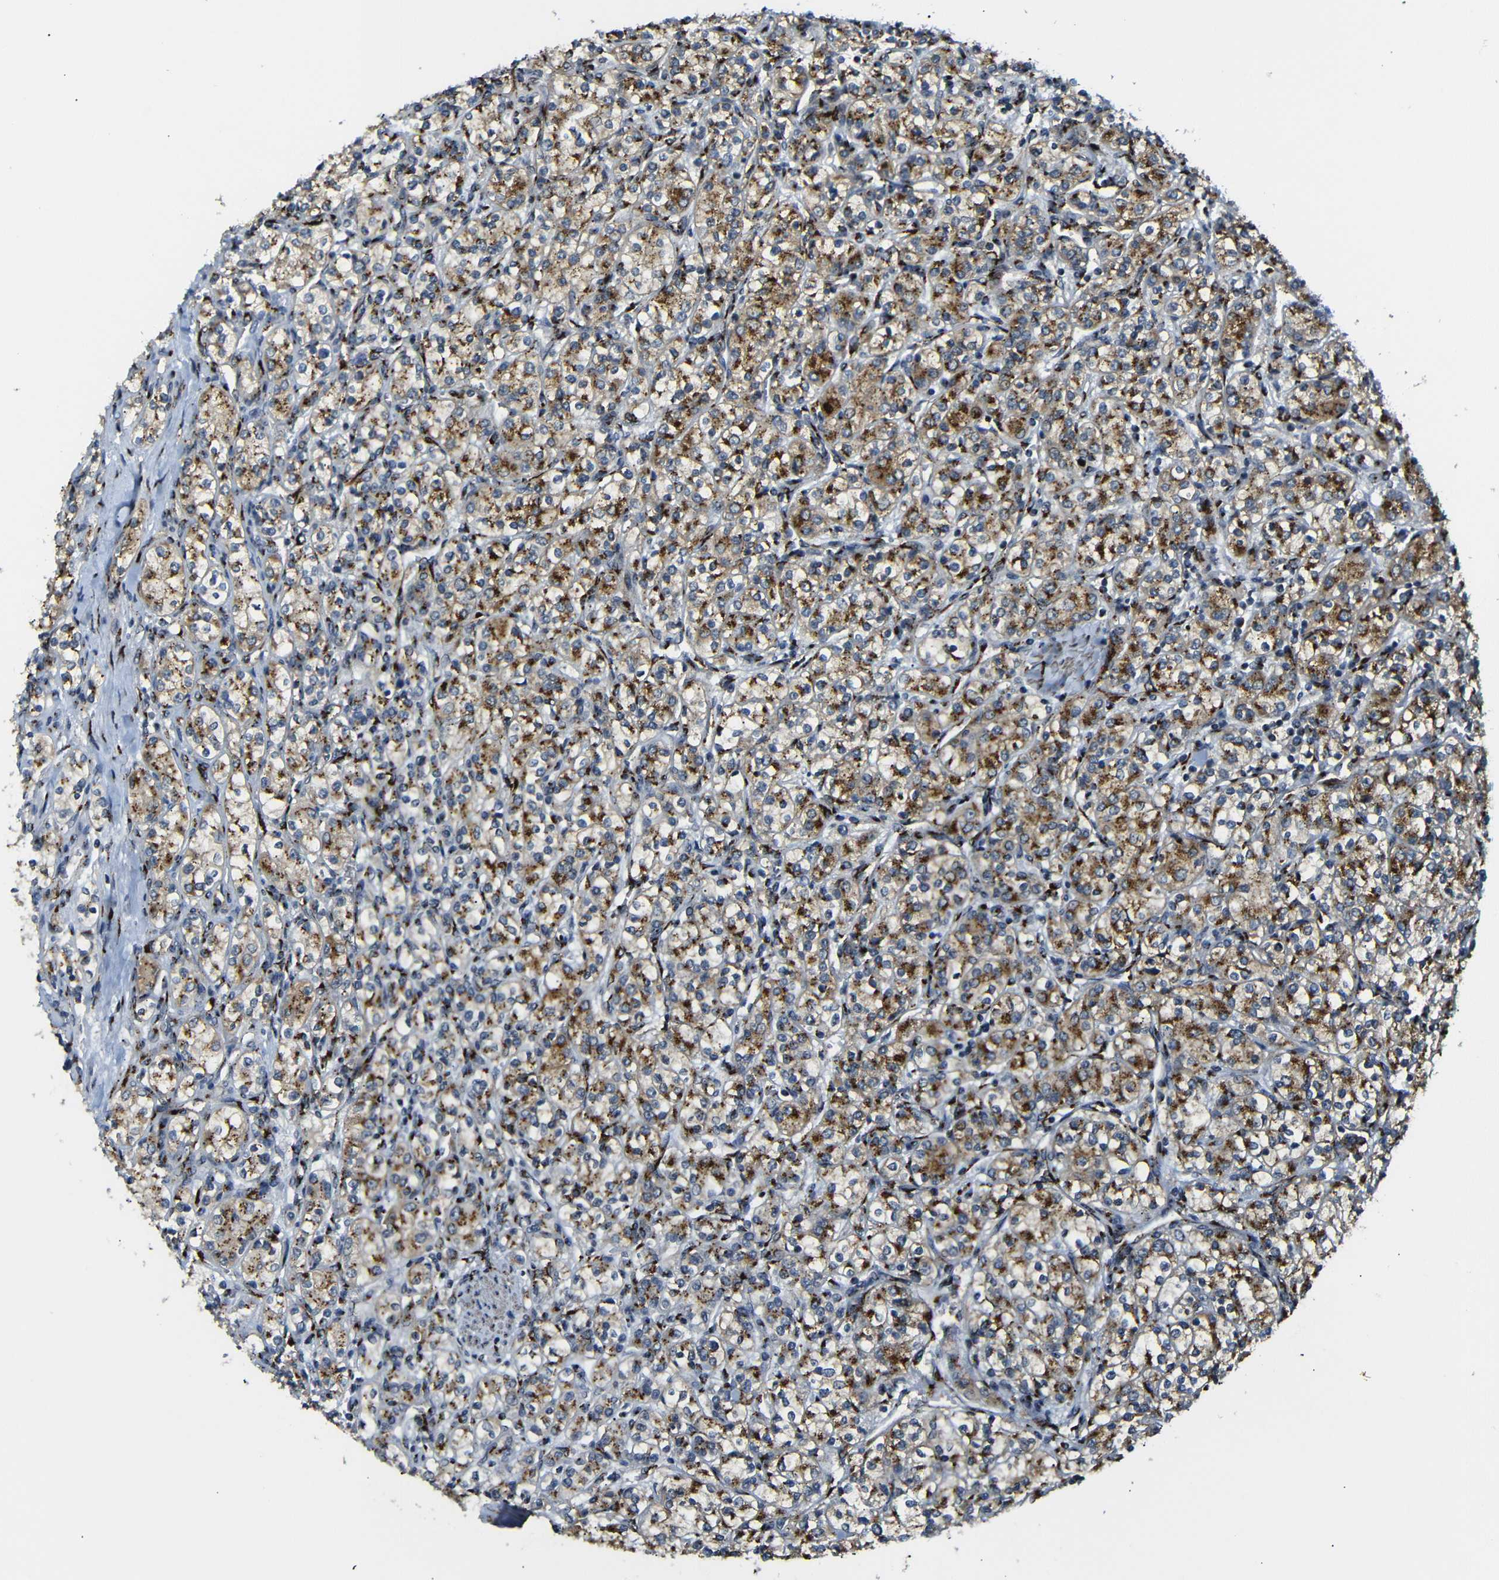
{"staining": {"intensity": "moderate", "quantity": ">75%", "location": "cytoplasmic/membranous"}, "tissue": "renal cancer", "cell_type": "Tumor cells", "image_type": "cancer", "snomed": [{"axis": "morphology", "description": "Adenocarcinoma, NOS"}, {"axis": "topography", "description": "Kidney"}], "caption": "Immunohistochemical staining of human adenocarcinoma (renal) exhibits medium levels of moderate cytoplasmic/membranous protein positivity in approximately >75% of tumor cells. The protein of interest is stained brown, and the nuclei are stained in blue (DAB (3,3'-diaminobenzidine) IHC with brightfield microscopy, high magnification).", "gene": "TGOLN2", "patient": {"sex": "male", "age": 77}}